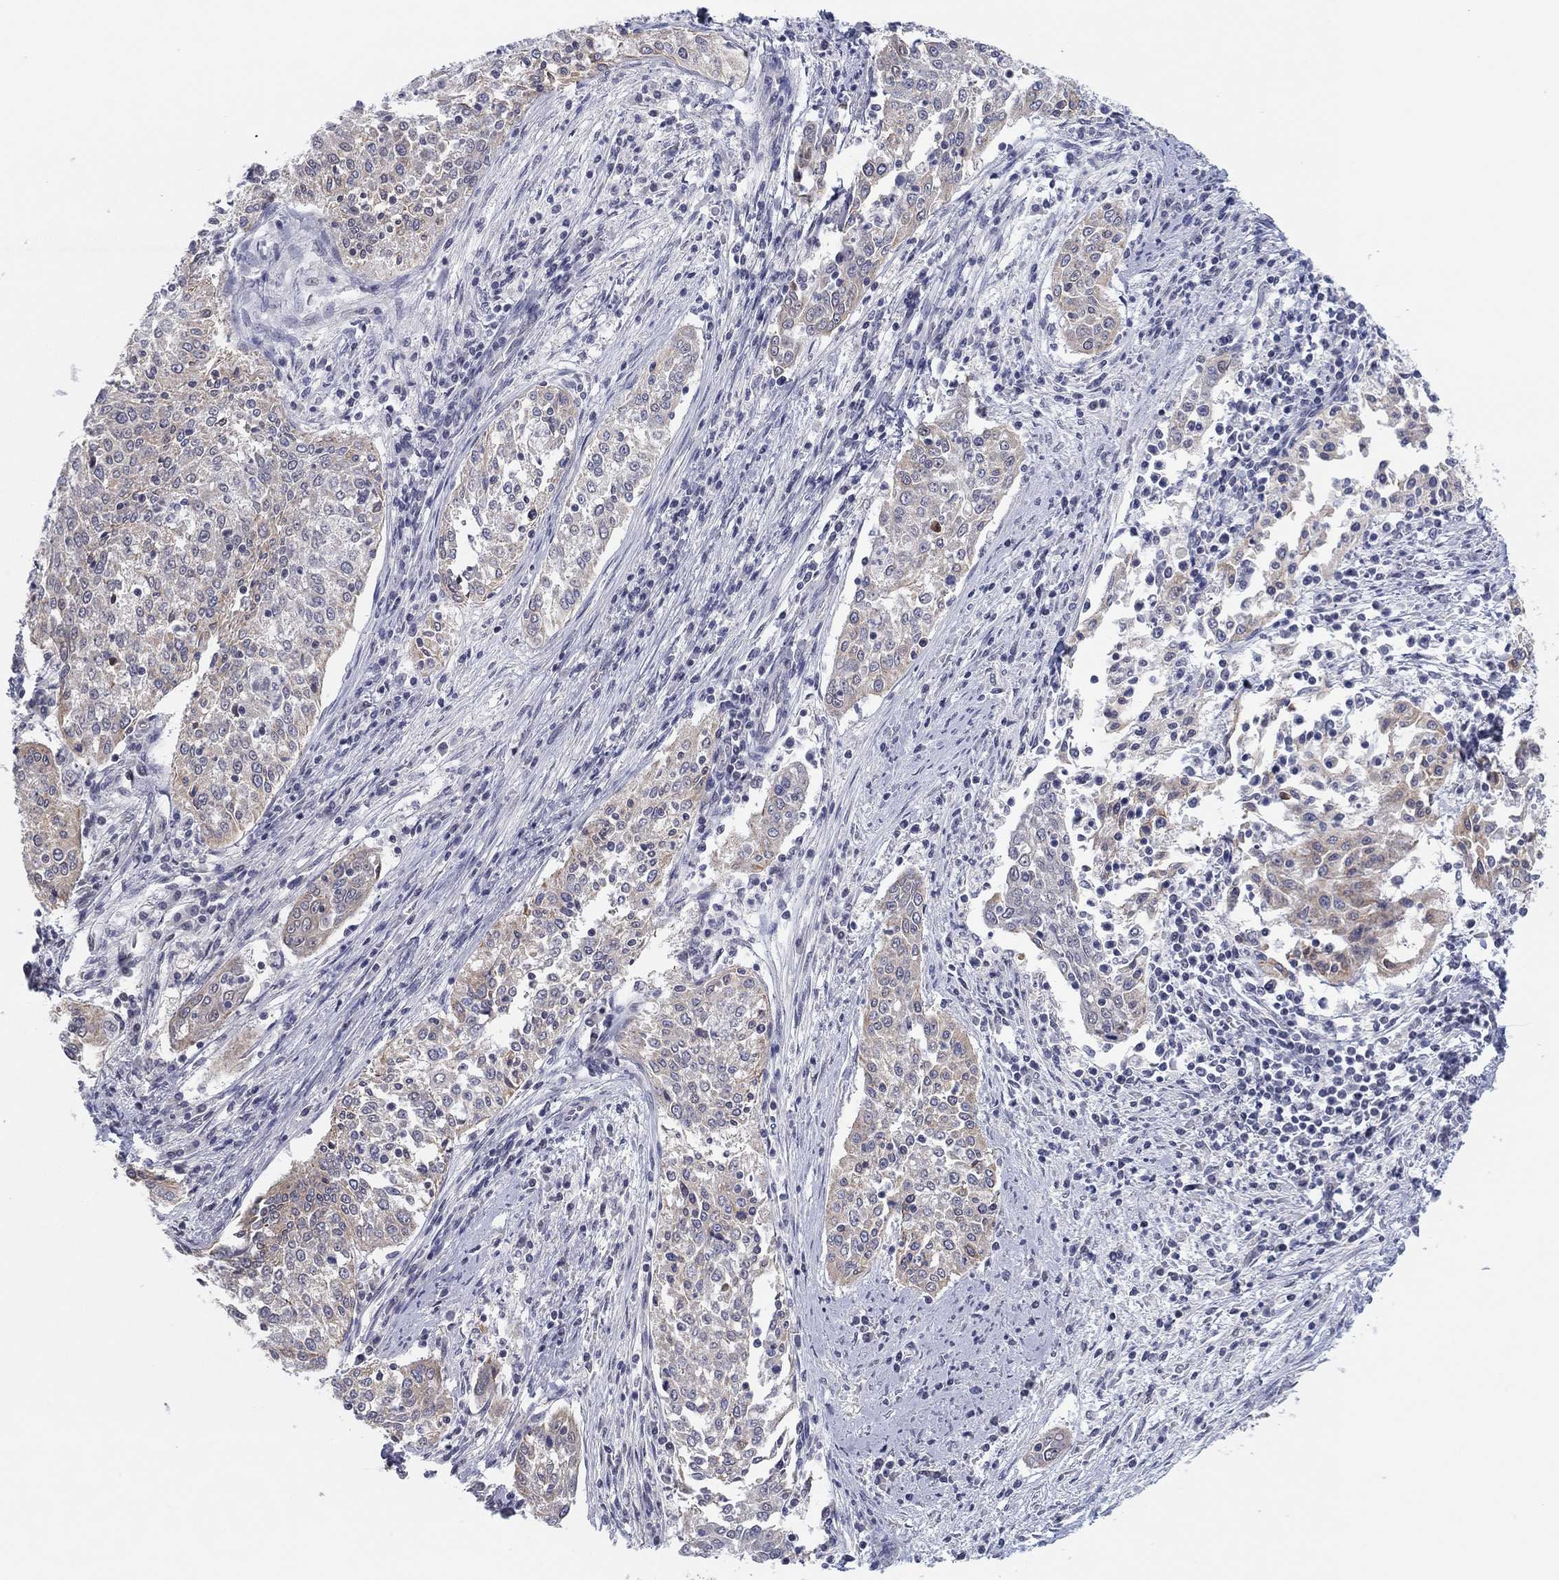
{"staining": {"intensity": "weak", "quantity": "25%-75%", "location": "cytoplasmic/membranous"}, "tissue": "cervical cancer", "cell_type": "Tumor cells", "image_type": "cancer", "snomed": [{"axis": "morphology", "description": "Squamous cell carcinoma, NOS"}, {"axis": "topography", "description": "Cervix"}], "caption": "Immunohistochemistry (IHC) of human squamous cell carcinoma (cervical) displays low levels of weak cytoplasmic/membranous positivity in about 25%-75% of tumor cells.", "gene": "SLC22A2", "patient": {"sex": "female", "age": 41}}